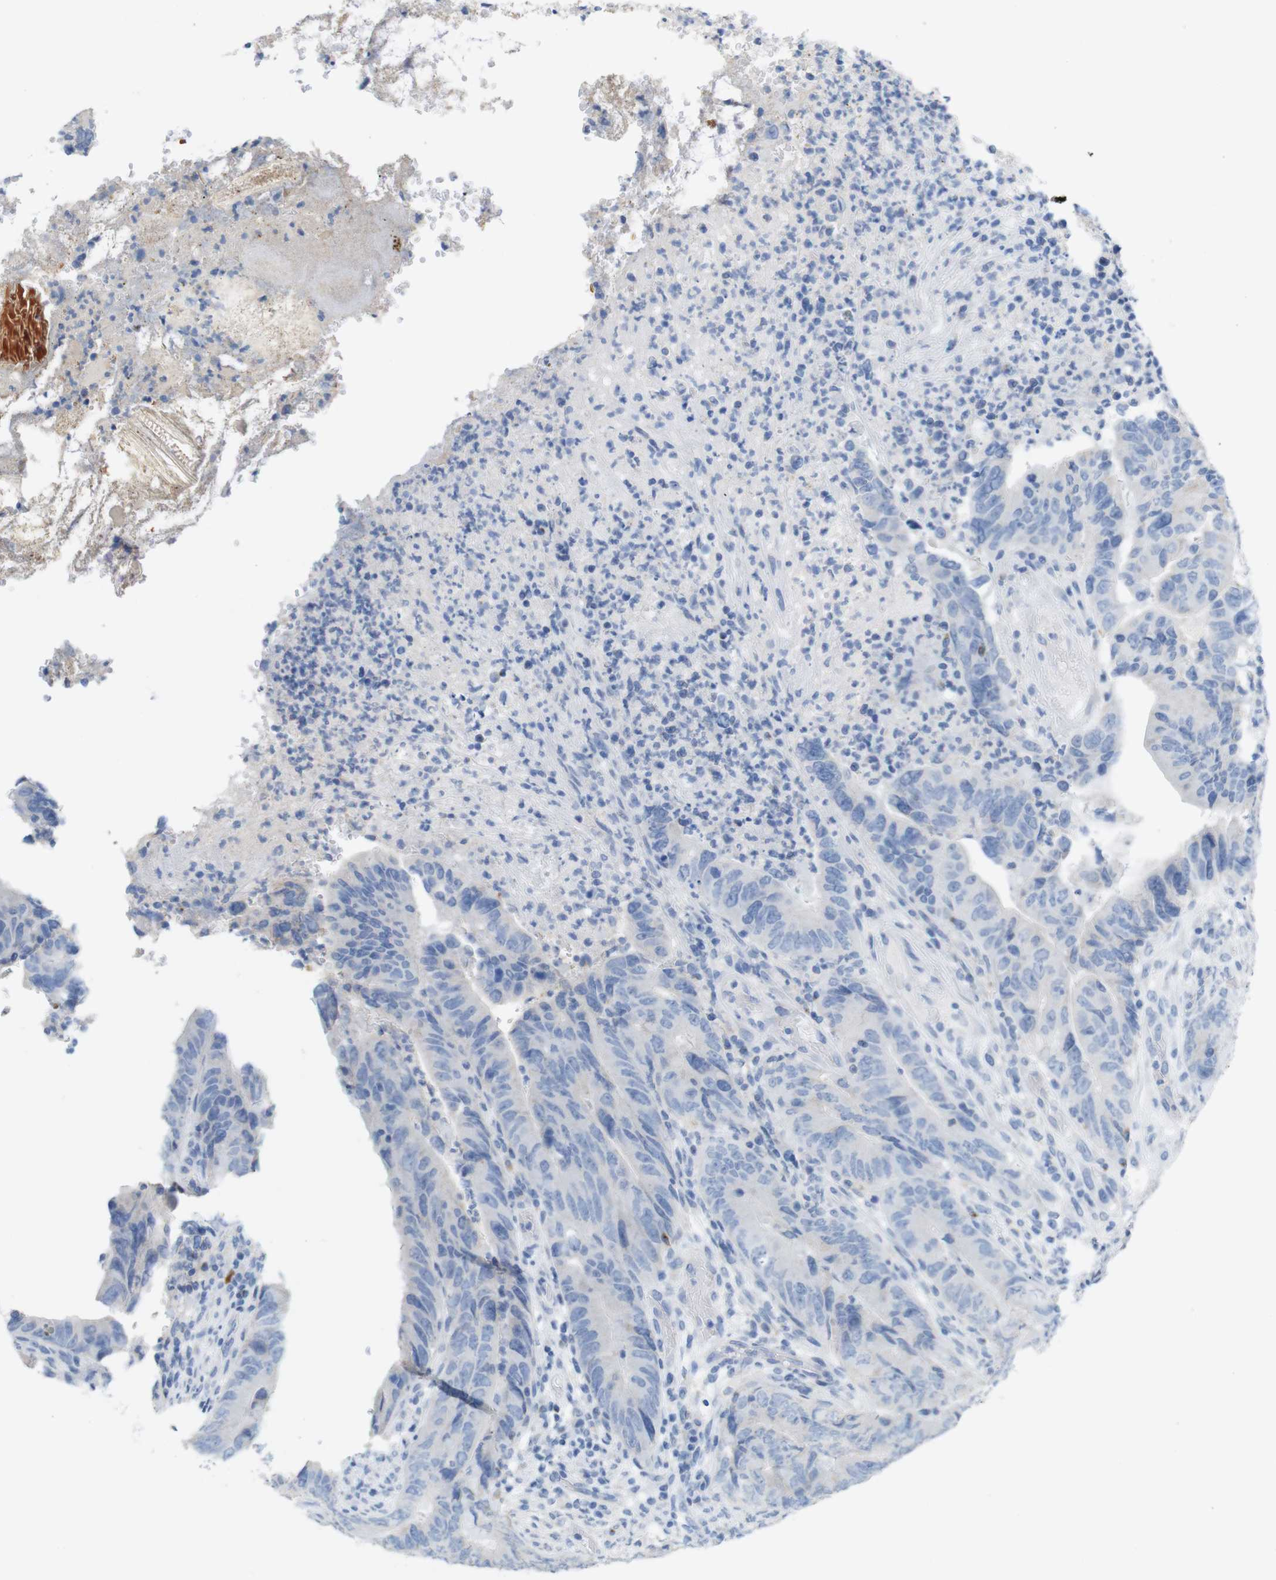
{"staining": {"intensity": "negative", "quantity": "none", "location": "none"}, "tissue": "colorectal cancer", "cell_type": "Tumor cells", "image_type": "cancer", "snomed": [{"axis": "morphology", "description": "Normal tissue, NOS"}, {"axis": "morphology", "description": "Adenocarcinoma, NOS"}, {"axis": "topography", "description": "Colon"}], "caption": "Immunohistochemical staining of human colorectal cancer exhibits no significant expression in tumor cells.", "gene": "LAG3", "patient": {"sex": "male", "age": 56}}